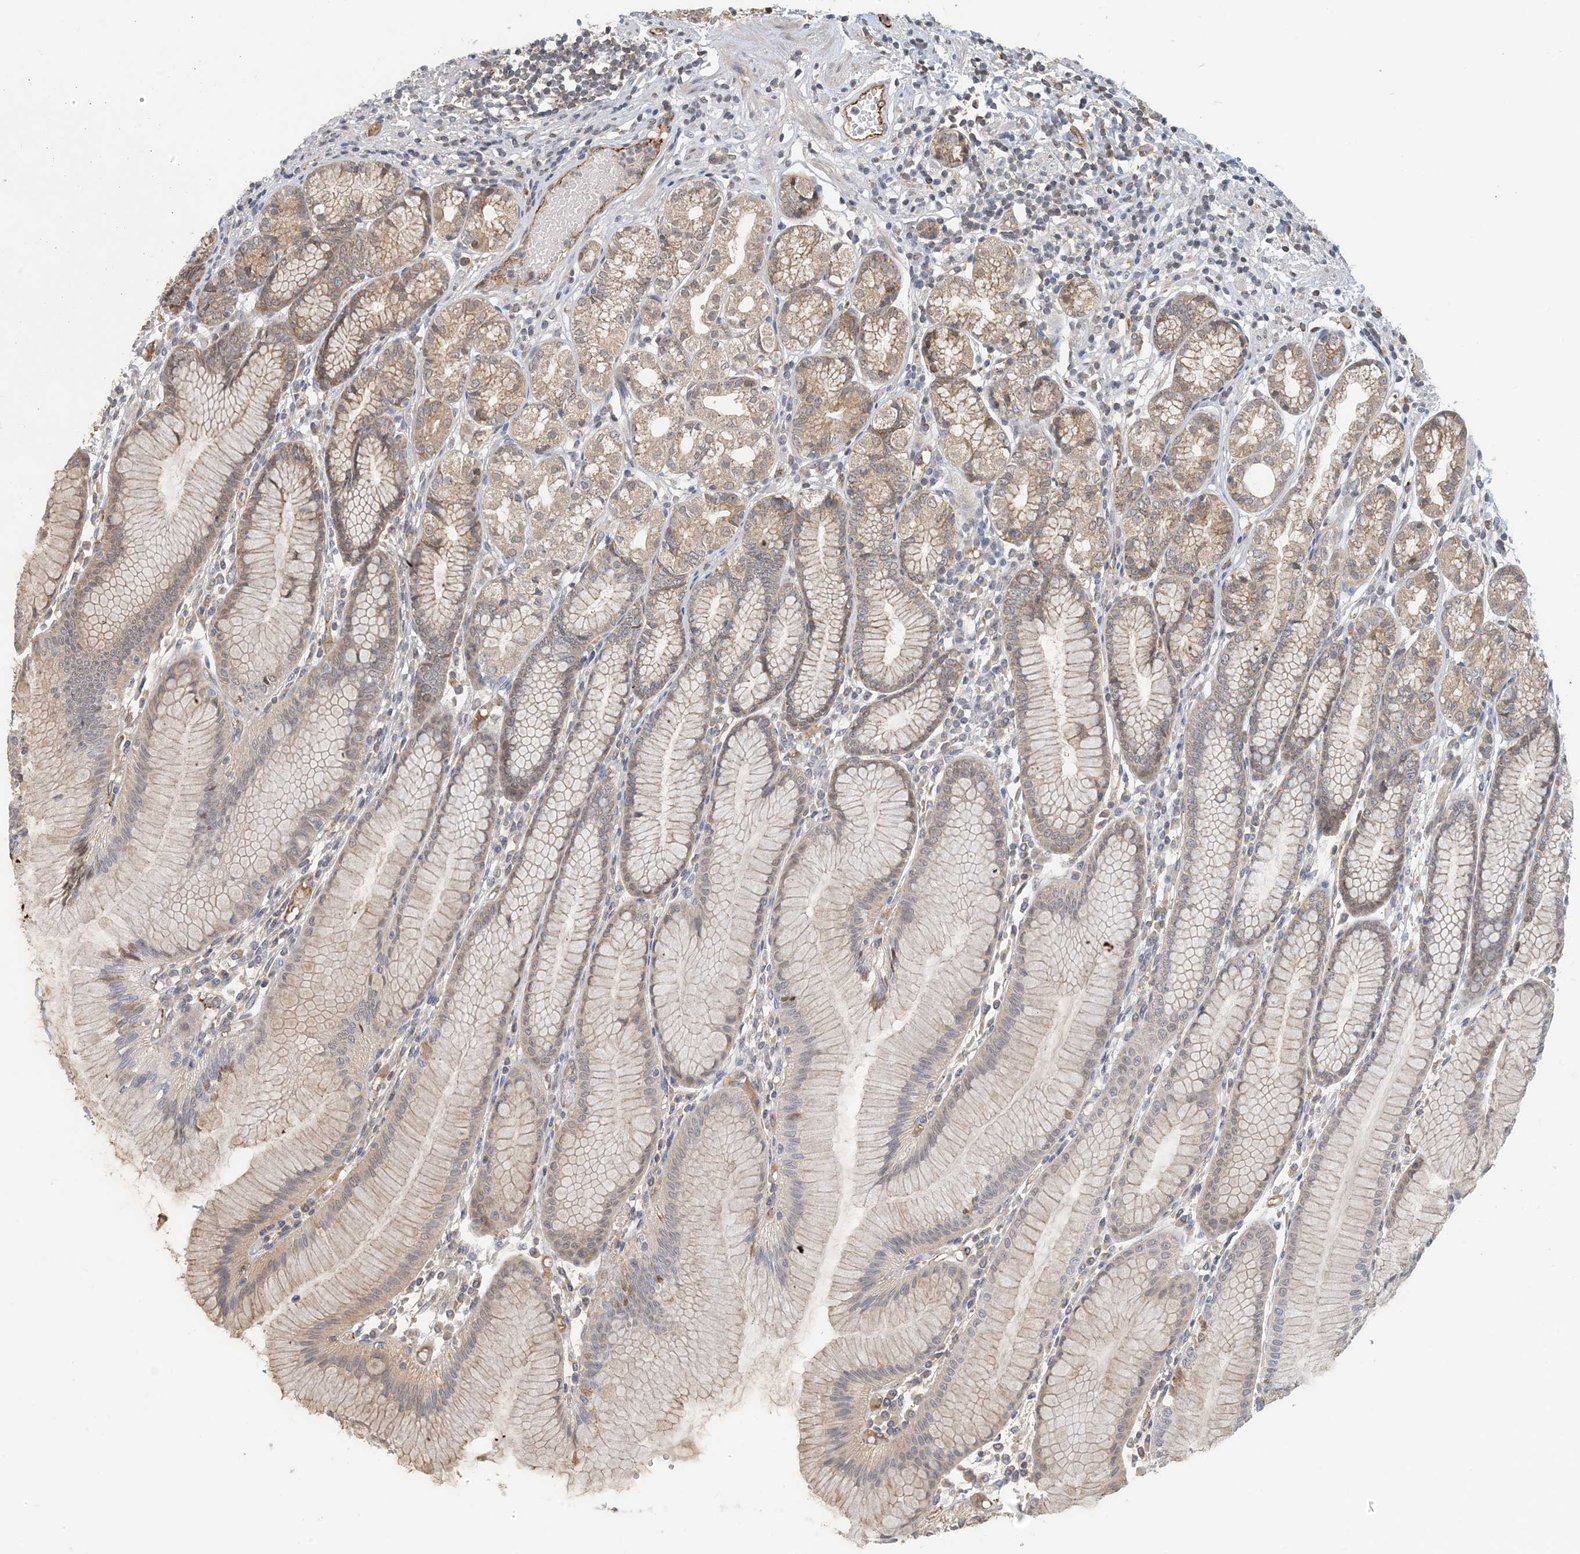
{"staining": {"intensity": "moderate", "quantity": "25%-75%", "location": "cytoplasmic/membranous,nuclear"}, "tissue": "stomach", "cell_type": "Glandular cells", "image_type": "normal", "snomed": [{"axis": "morphology", "description": "Normal tissue, NOS"}, {"axis": "topography", "description": "Stomach"}], "caption": "IHC image of normal stomach: human stomach stained using IHC reveals medium levels of moderate protein expression localized specifically in the cytoplasmic/membranous,nuclear of glandular cells, appearing as a cytoplasmic/membranous,nuclear brown color.", "gene": "ZBTB3", "patient": {"sex": "female", "age": 57}}